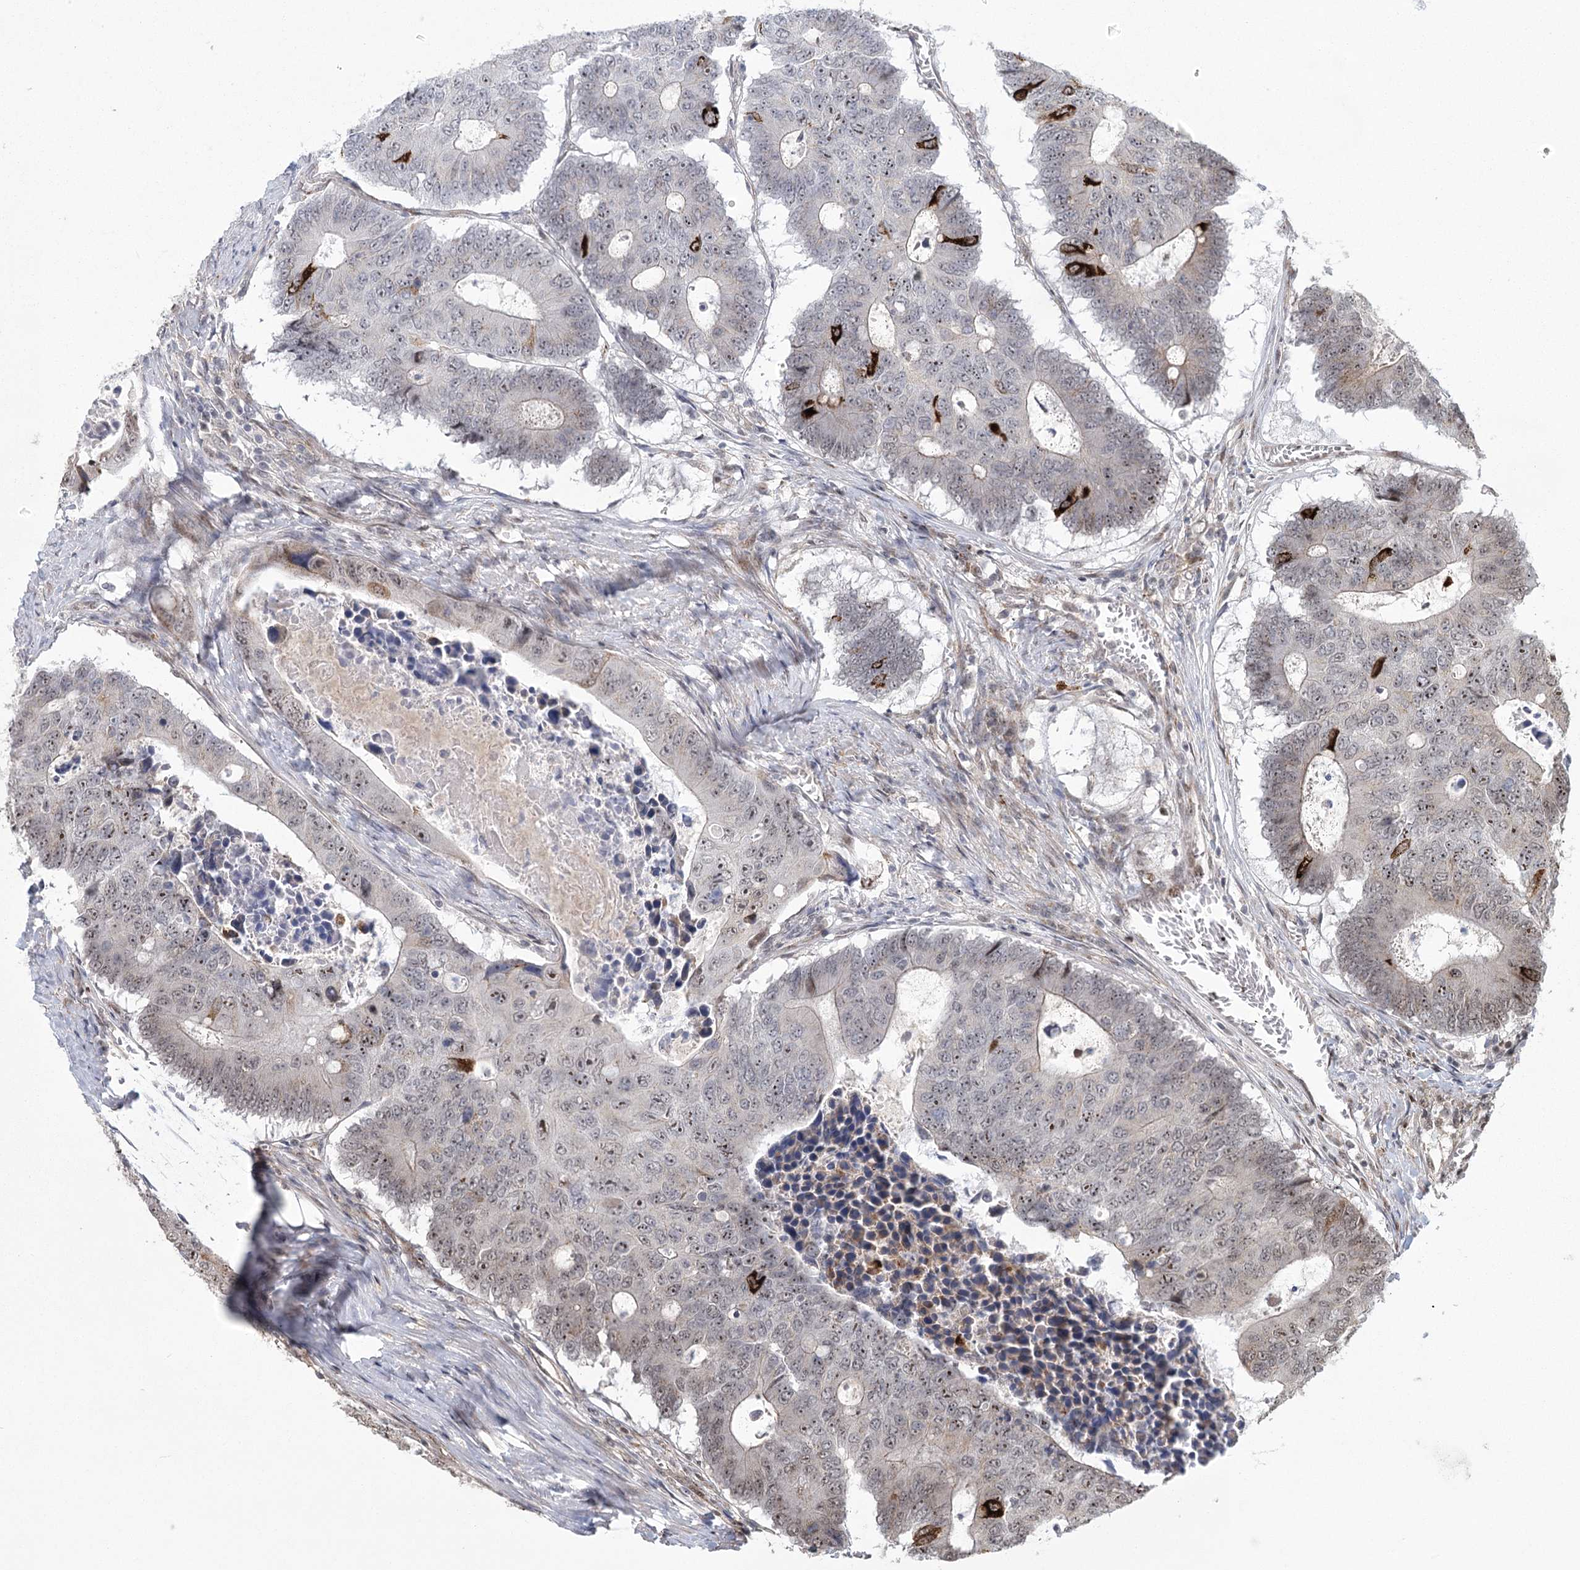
{"staining": {"intensity": "strong", "quantity": "<25%", "location": "cytoplasmic/membranous"}, "tissue": "colorectal cancer", "cell_type": "Tumor cells", "image_type": "cancer", "snomed": [{"axis": "morphology", "description": "Adenocarcinoma, NOS"}, {"axis": "topography", "description": "Colon"}], "caption": "Colorectal adenocarcinoma stained with DAB IHC demonstrates medium levels of strong cytoplasmic/membranous expression in approximately <25% of tumor cells.", "gene": "PARM1", "patient": {"sex": "male", "age": 87}}